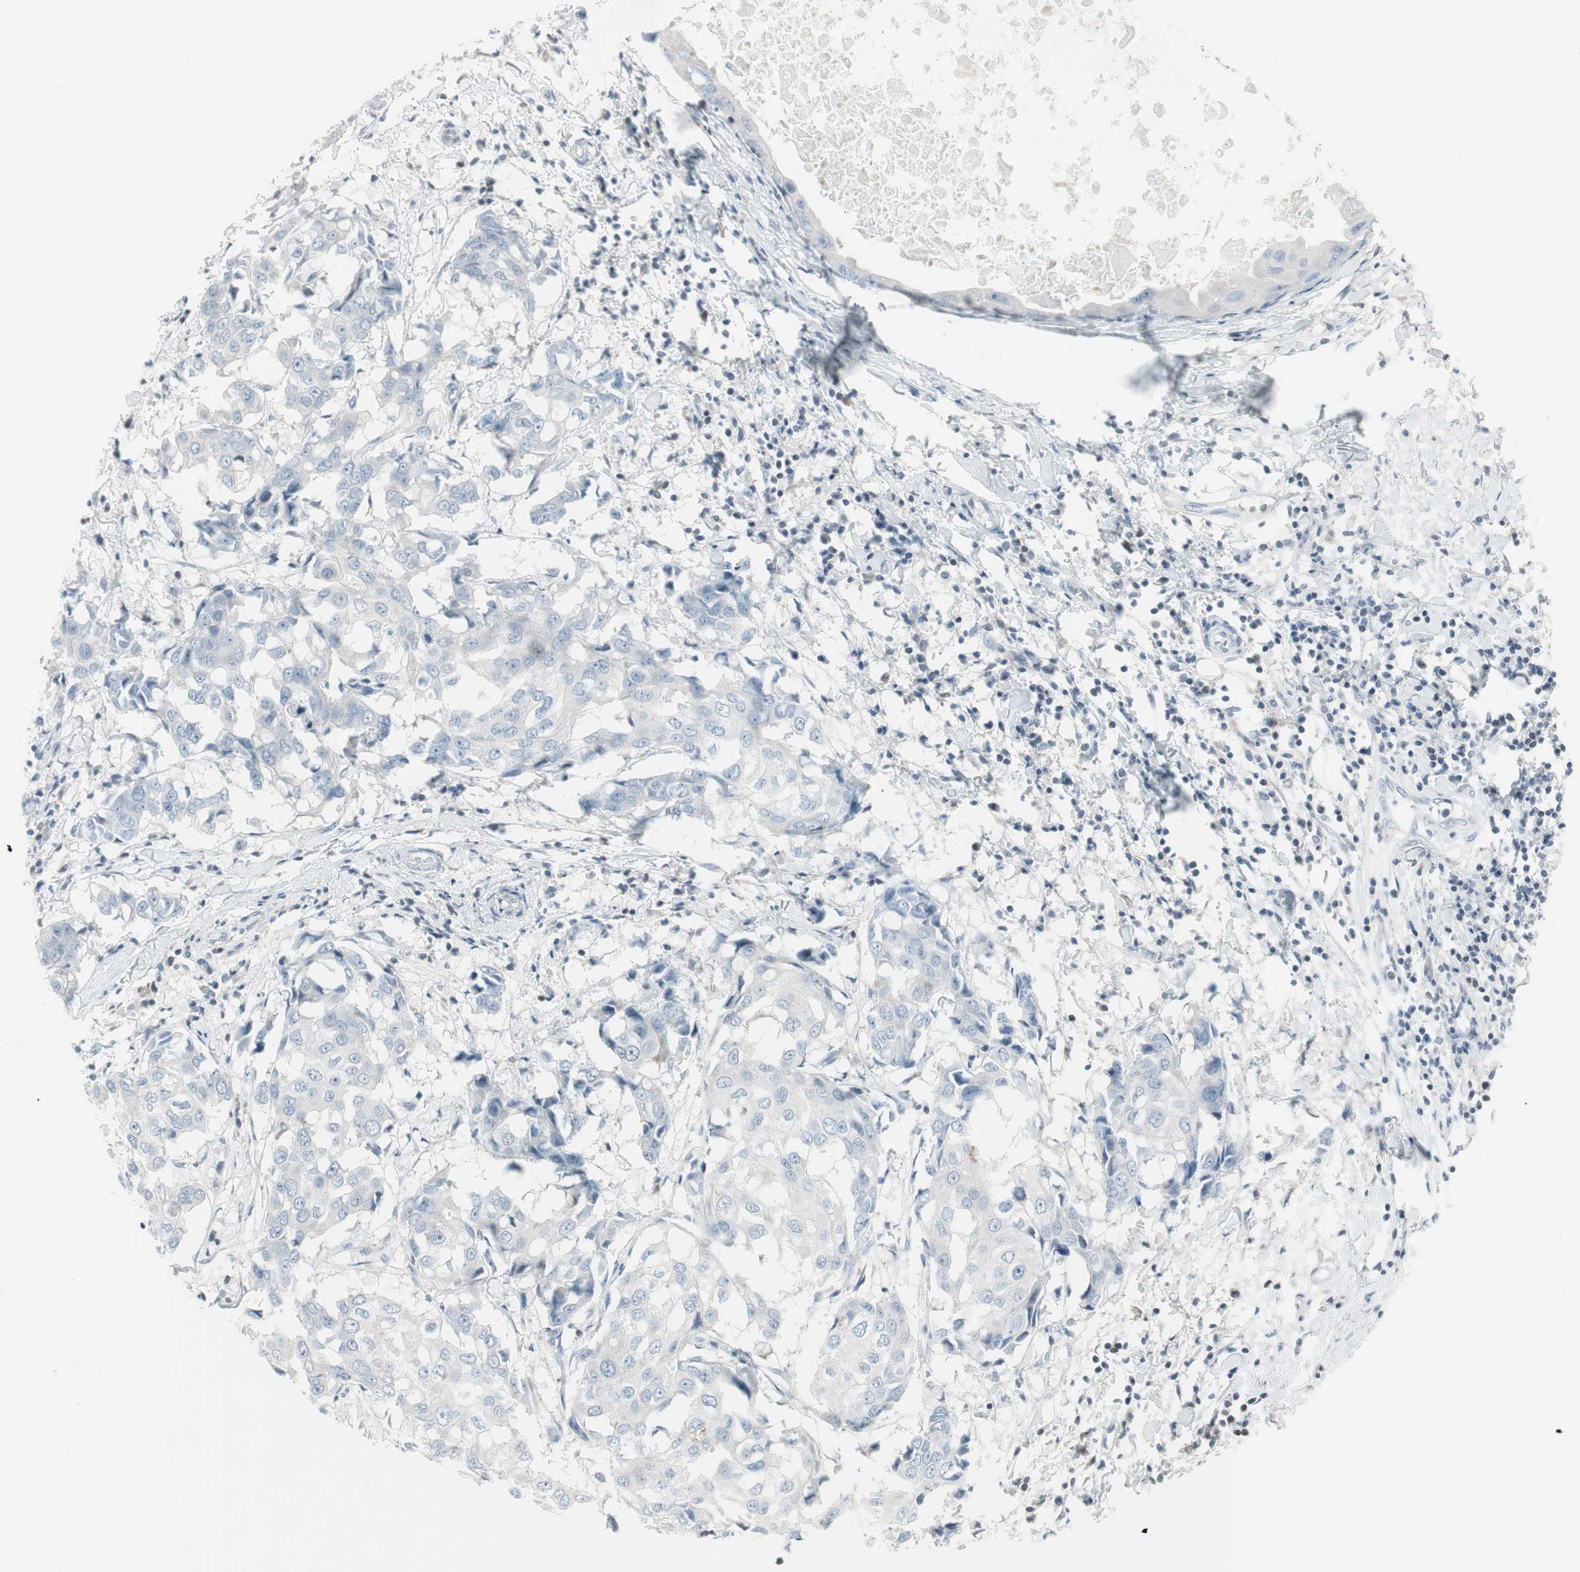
{"staining": {"intensity": "negative", "quantity": "none", "location": "none"}, "tissue": "breast cancer", "cell_type": "Tumor cells", "image_type": "cancer", "snomed": [{"axis": "morphology", "description": "Duct carcinoma"}, {"axis": "topography", "description": "Breast"}], "caption": "A photomicrograph of intraductal carcinoma (breast) stained for a protein demonstrates no brown staining in tumor cells.", "gene": "ARG2", "patient": {"sex": "female", "age": 27}}